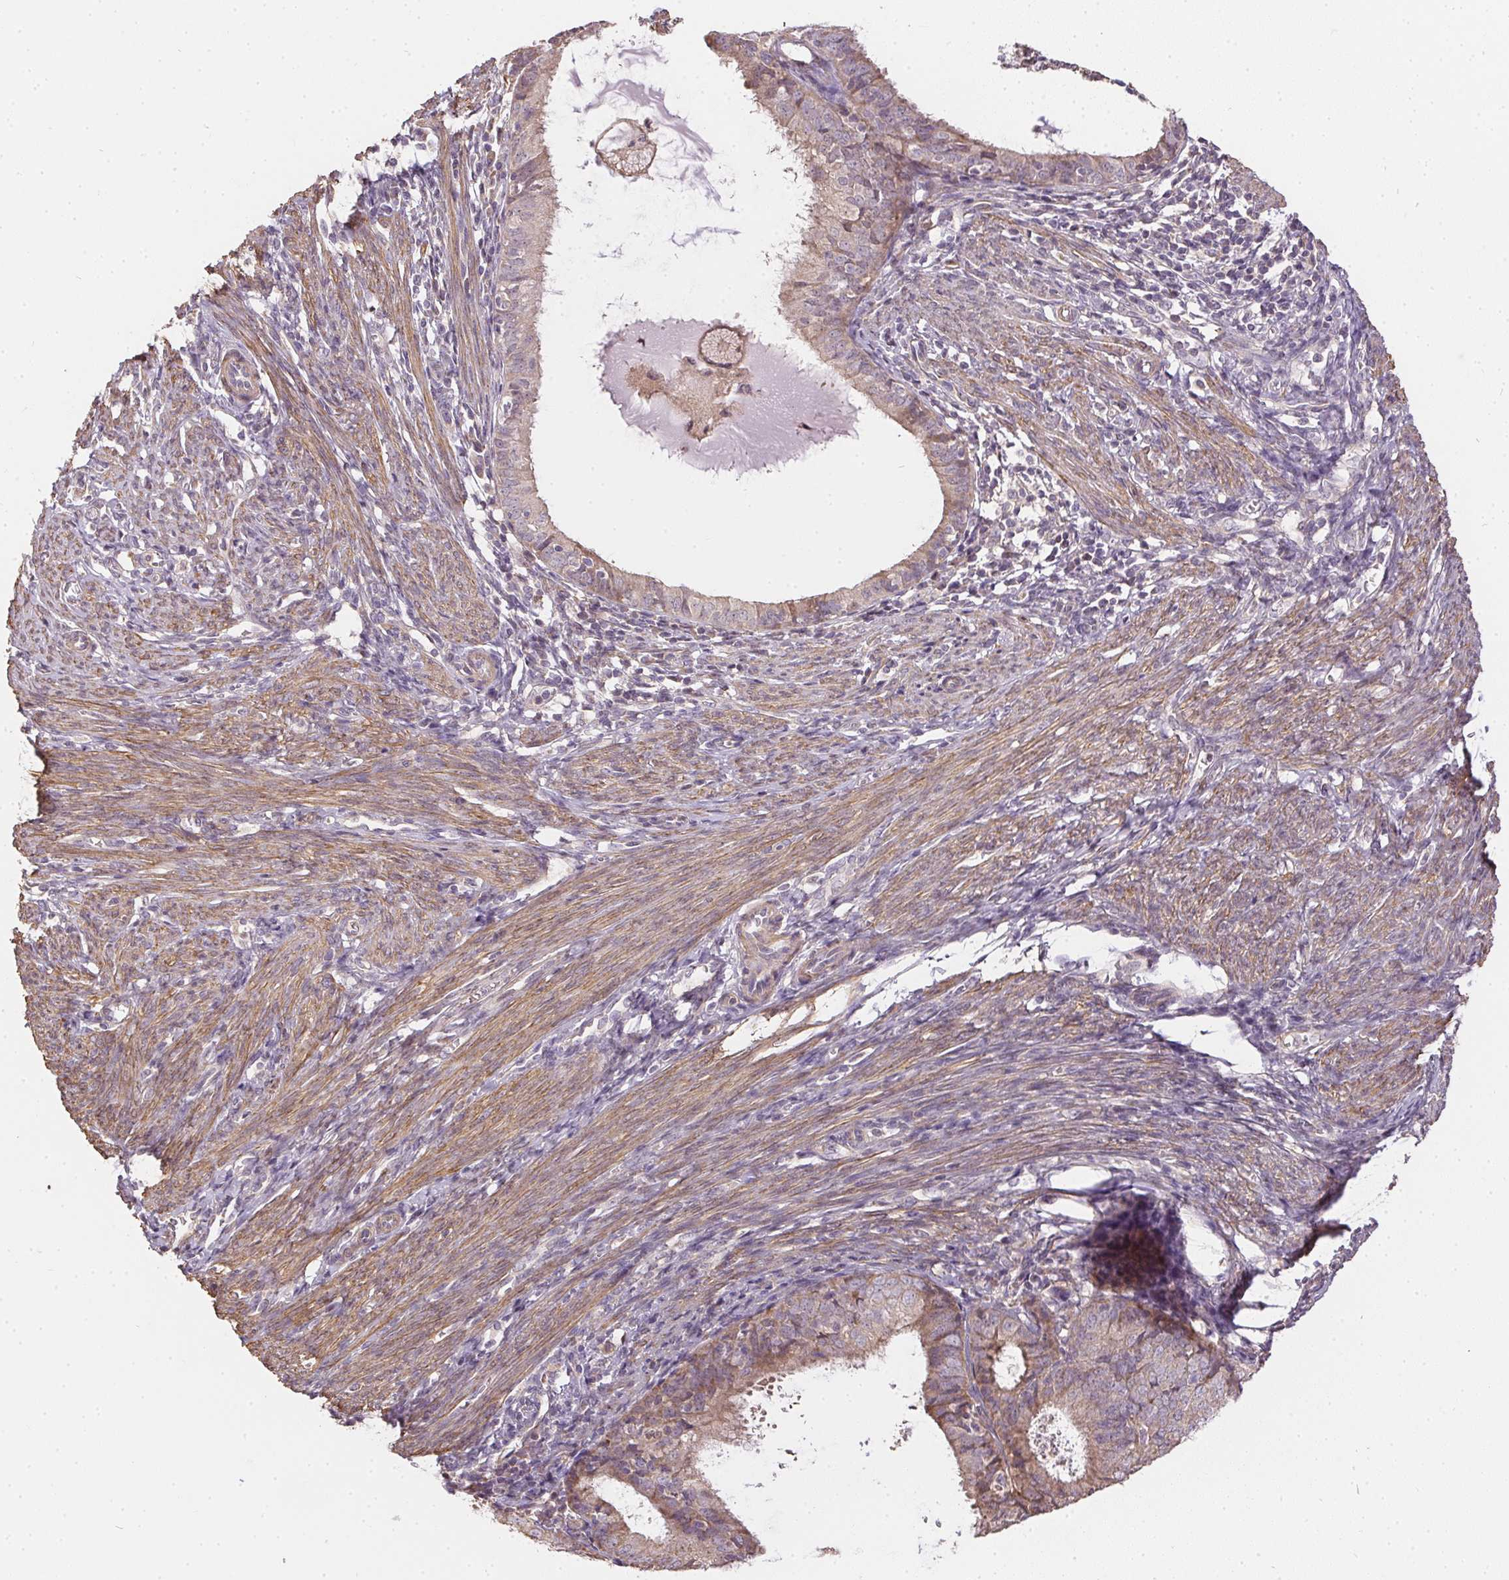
{"staining": {"intensity": "weak", "quantity": "25%-75%", "location": "cytoplasmic/membranous"}, "tissue": "endometrial cancer", "cell_type": "Tumor cells", "image_type": "cancer", "snomed": [{"axis": "morphology", "description": "Adenocarcinoma, NOS"}, {"axis": "topography", "description": "Endometrium"}], "caption": "Endometrial adenocarcinoma stained with DAB (3,3'-diaminobenzidine) immunohistochemistry (IHC) exhibits low levels of weak cytoplasmic/membranous staining in approximately 25%-75% of tumor cells.", "gene": "REV3L", "patient": {"sex": "female", "age": 57}}